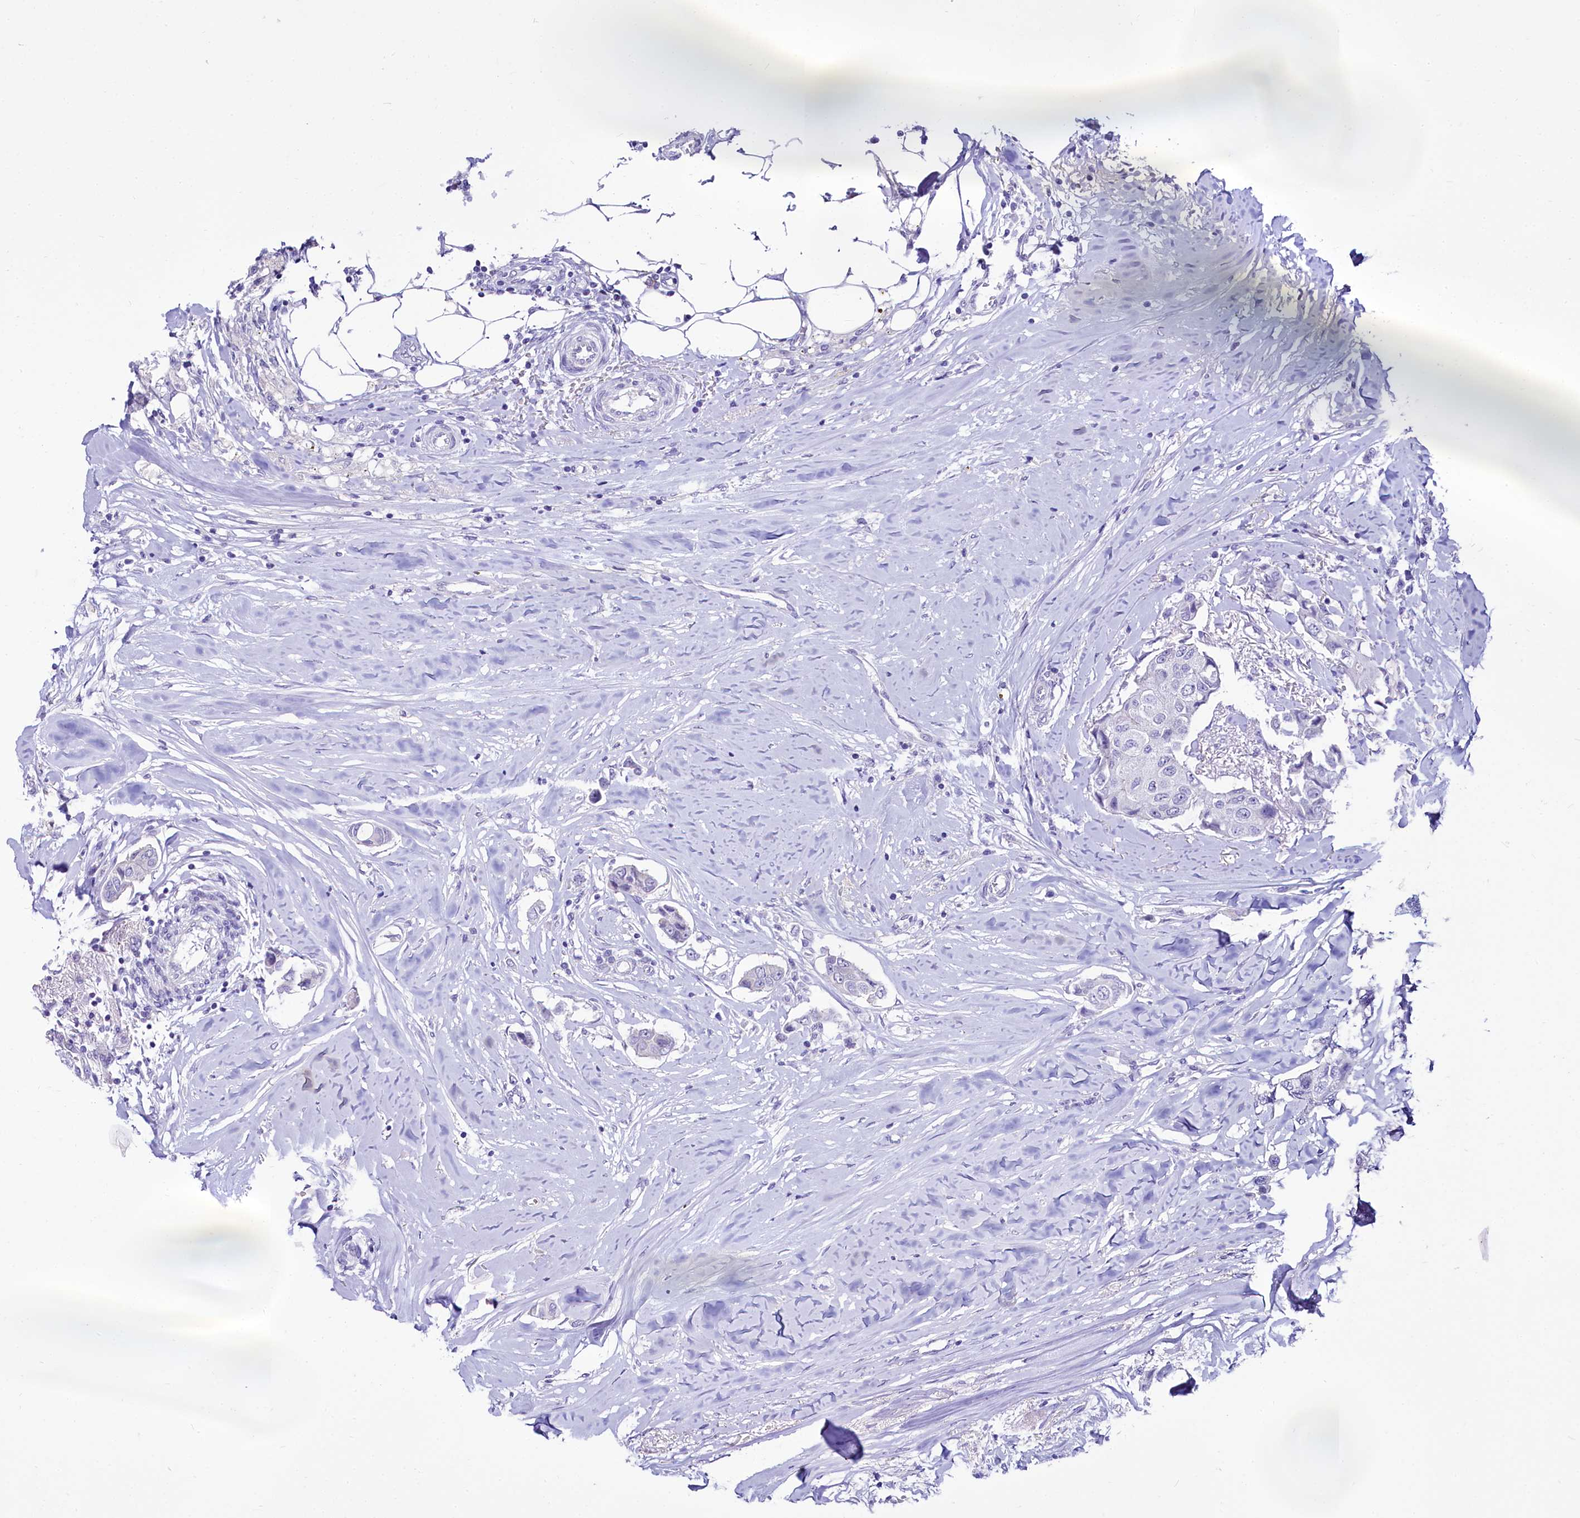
{"staining": {"intensity": "negative", "quantity": "none", "location": "none"}, "tissue": "breast cancer", "cell_type": "Tumor cells", "image_type": "cancer", "snomed": [{"axis": "morphology", "description": "Duct carcinoma"}, {"axis": "topography", "description": "Breast"}], "caption": "This is a photomicrograph of immunohistochemistry staining of breast intraductal carcinoma, which shows no positivity in tumor cells.", "gene": "BANK1", "patient": {"sex": "female", "age": 80}}